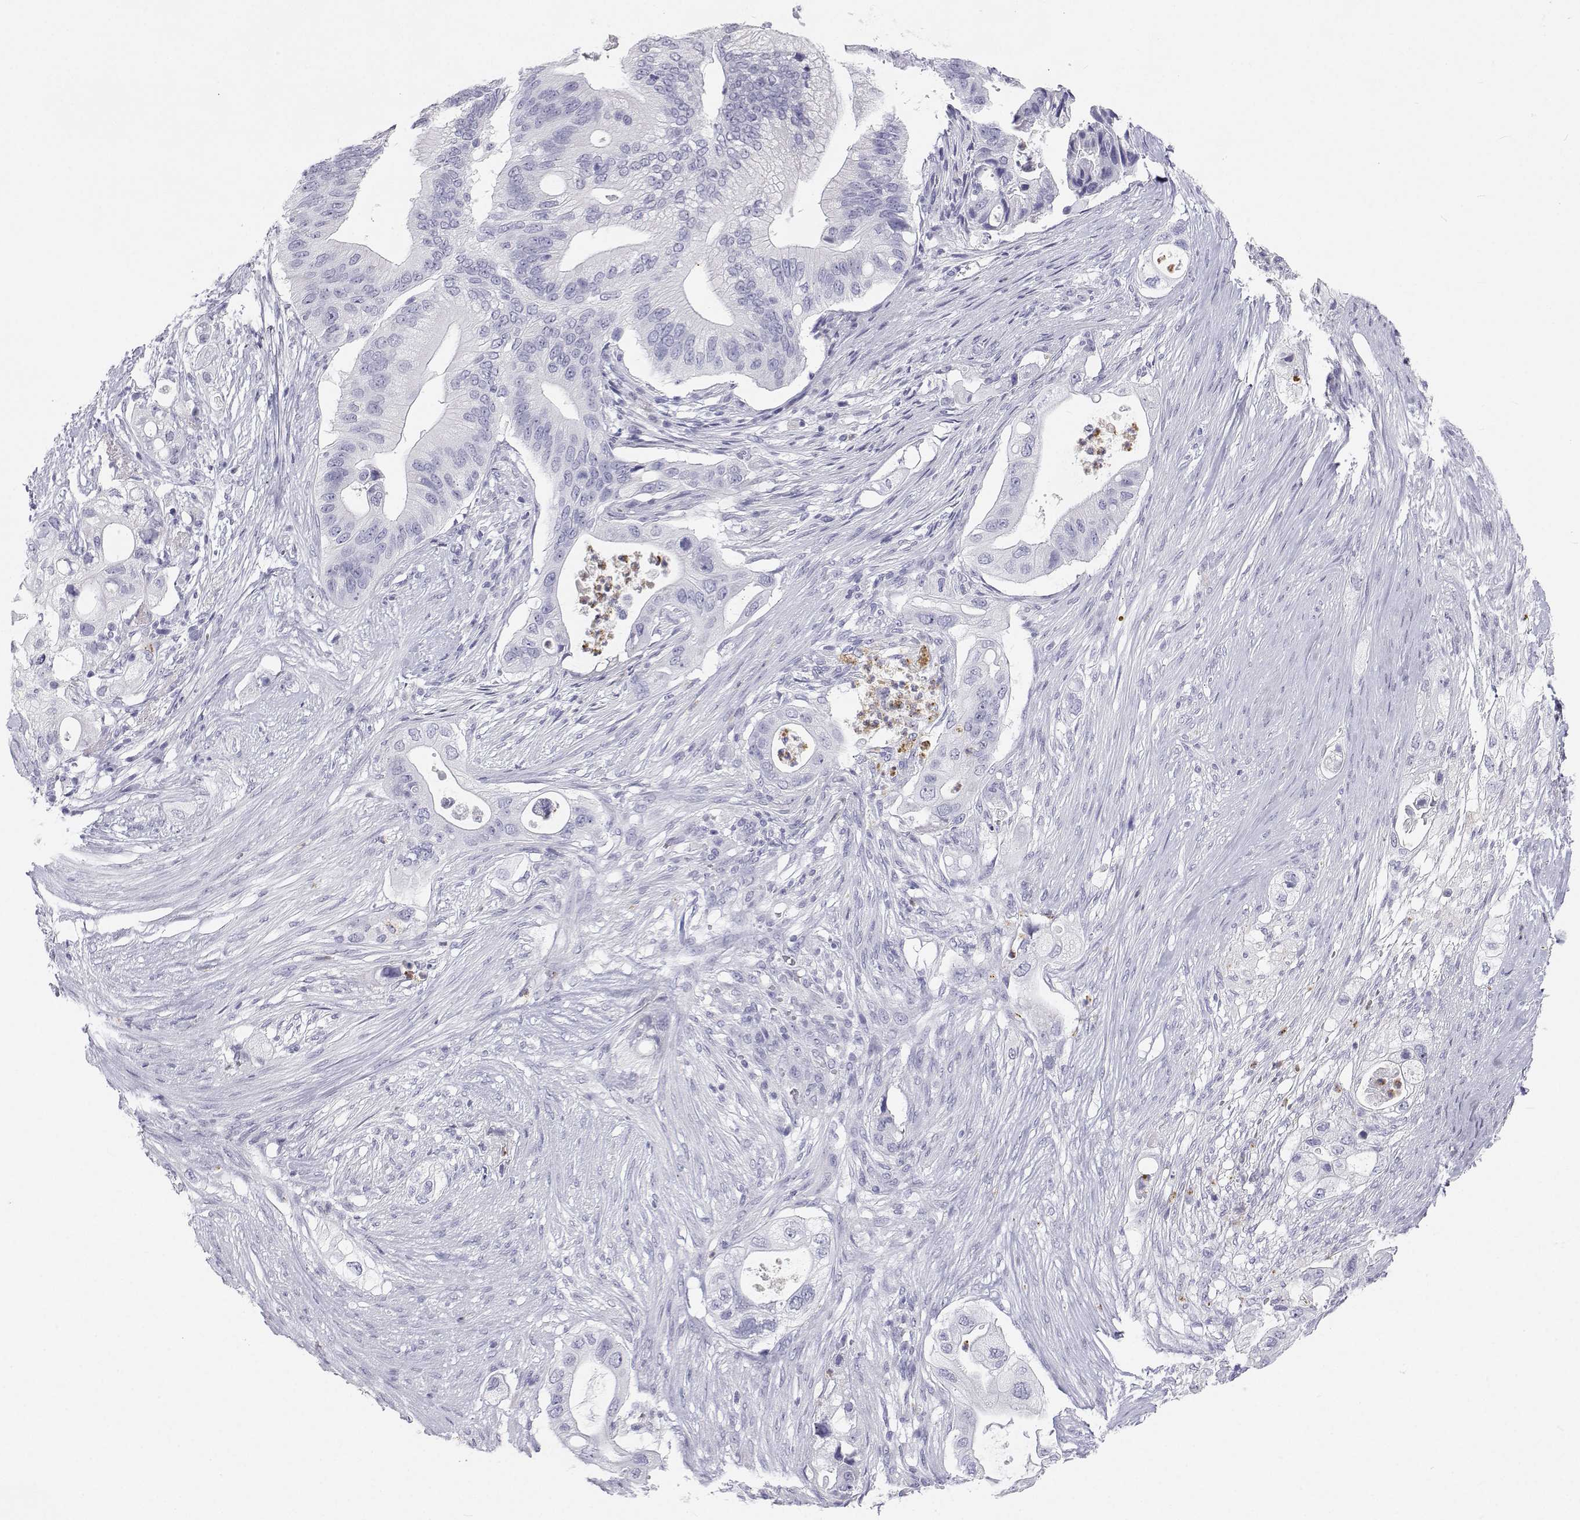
{"staining": {"intensity": "negative", "quantity": "none", "location": "none"}, "tissue": "pancreatic cancer", "cell_type": "Tumor cells", "image_type": "cancer", "snomed": [{"axis": "morphology", "description": "Adenocarcinoma, NOS"}, {"axis": "topography", "description": "Pancreas"}], "caption": "A high-resolution micrograph shows IHC staining of adenocarcinoma (pancreatic), which displays no significant positivity in tumor cells.", "gene": "SFTPB", "patient": {"sex": "female", "age": 72}}